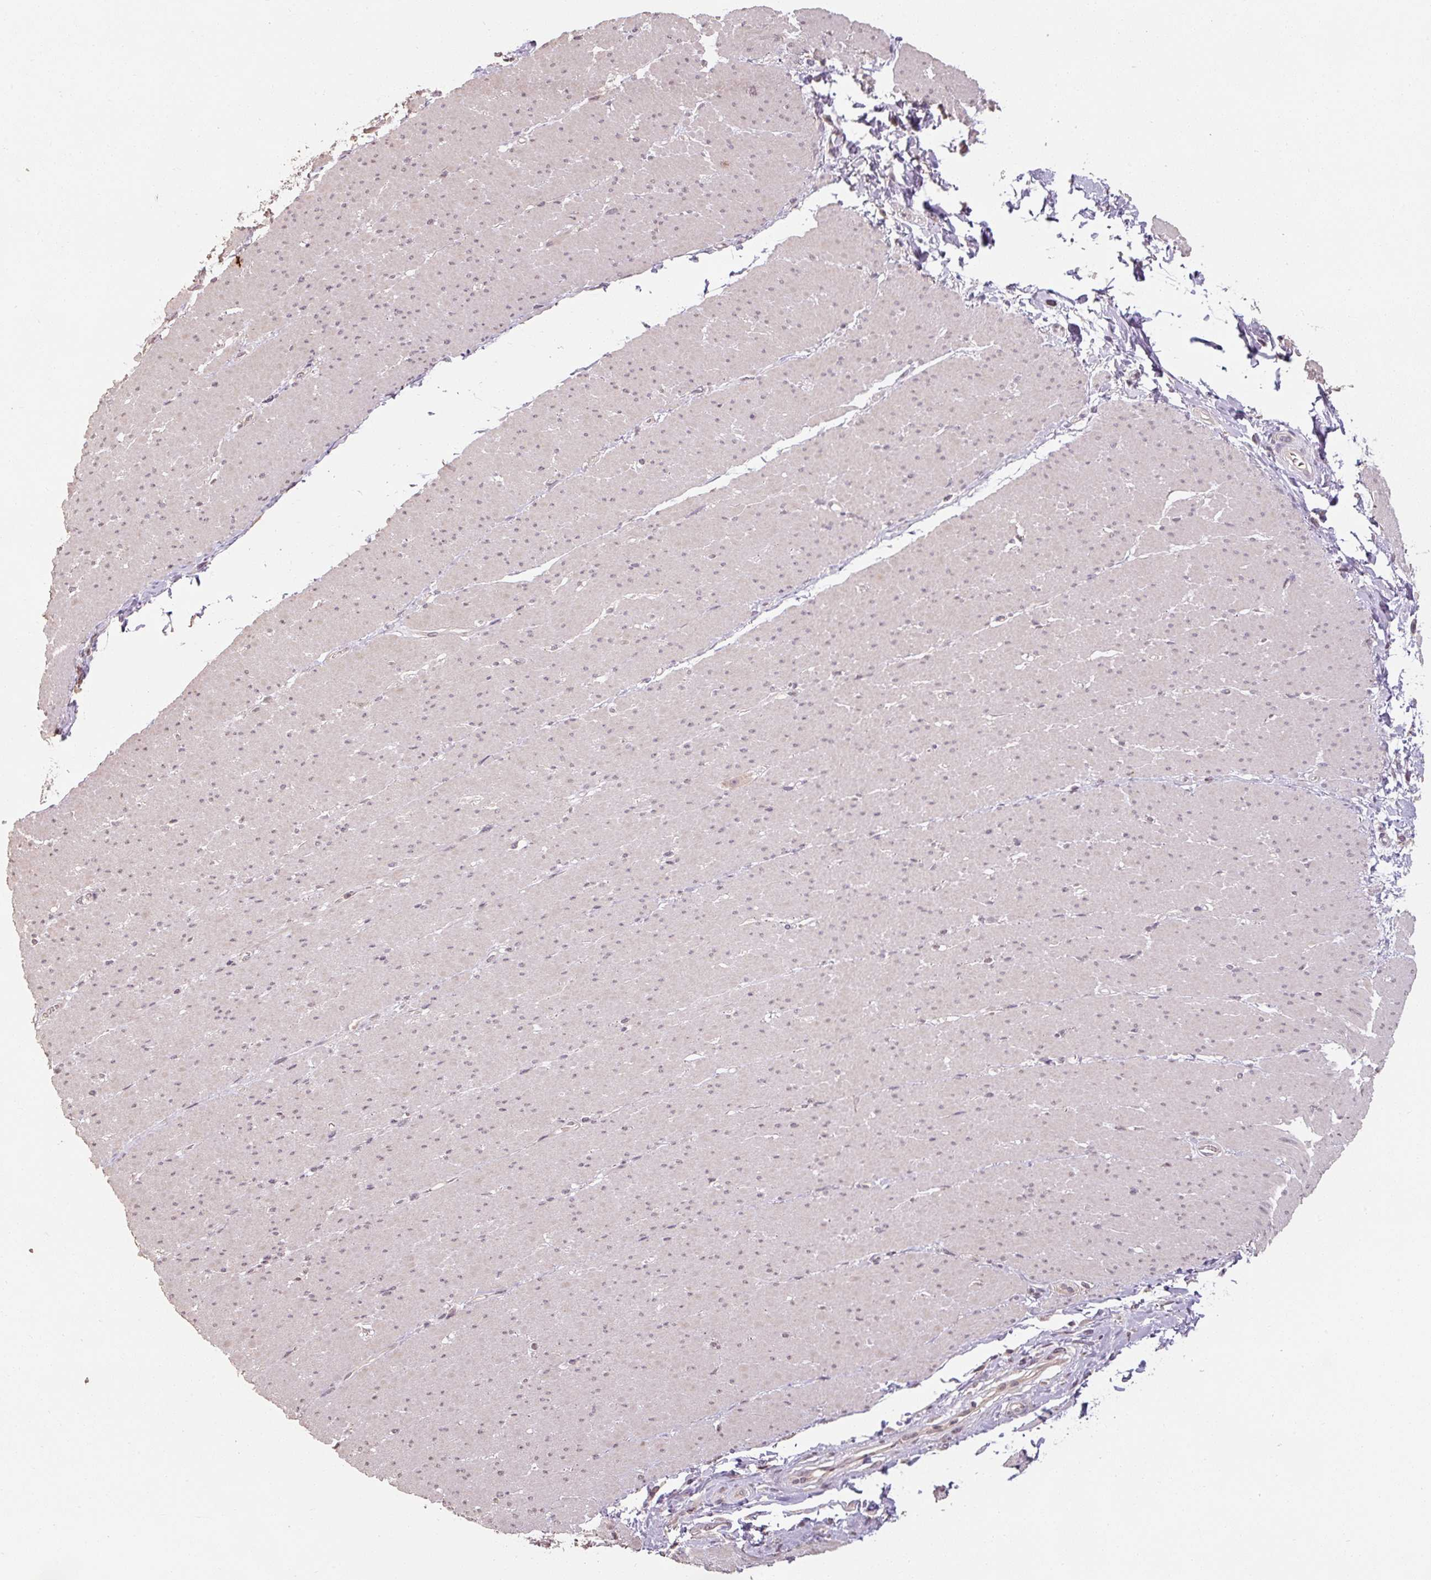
{"staining": {"intensity": "negative", "quantity": "none", "location": "none"}, "tissue": "smooth muscle", "cell_type": "Smooth muscle cells", "image_type": "normal", "snomed": [{"axis": "morphology", "description": "Normal tissue, NOS"}, {"axis": "topography", "description": "Smooth muscle"}, {"axis": "topography", "description": "Rectum"}], "caption": "Protein analysis of benign smooth muscle reveals no significant staining in smooth muscle cells. The staining is performed using DAB brown chromogen with nuclei counter-stained in using hematoxylin.", "gene": "CFAP65", "patient": {"sex": "male", "age": 53}}